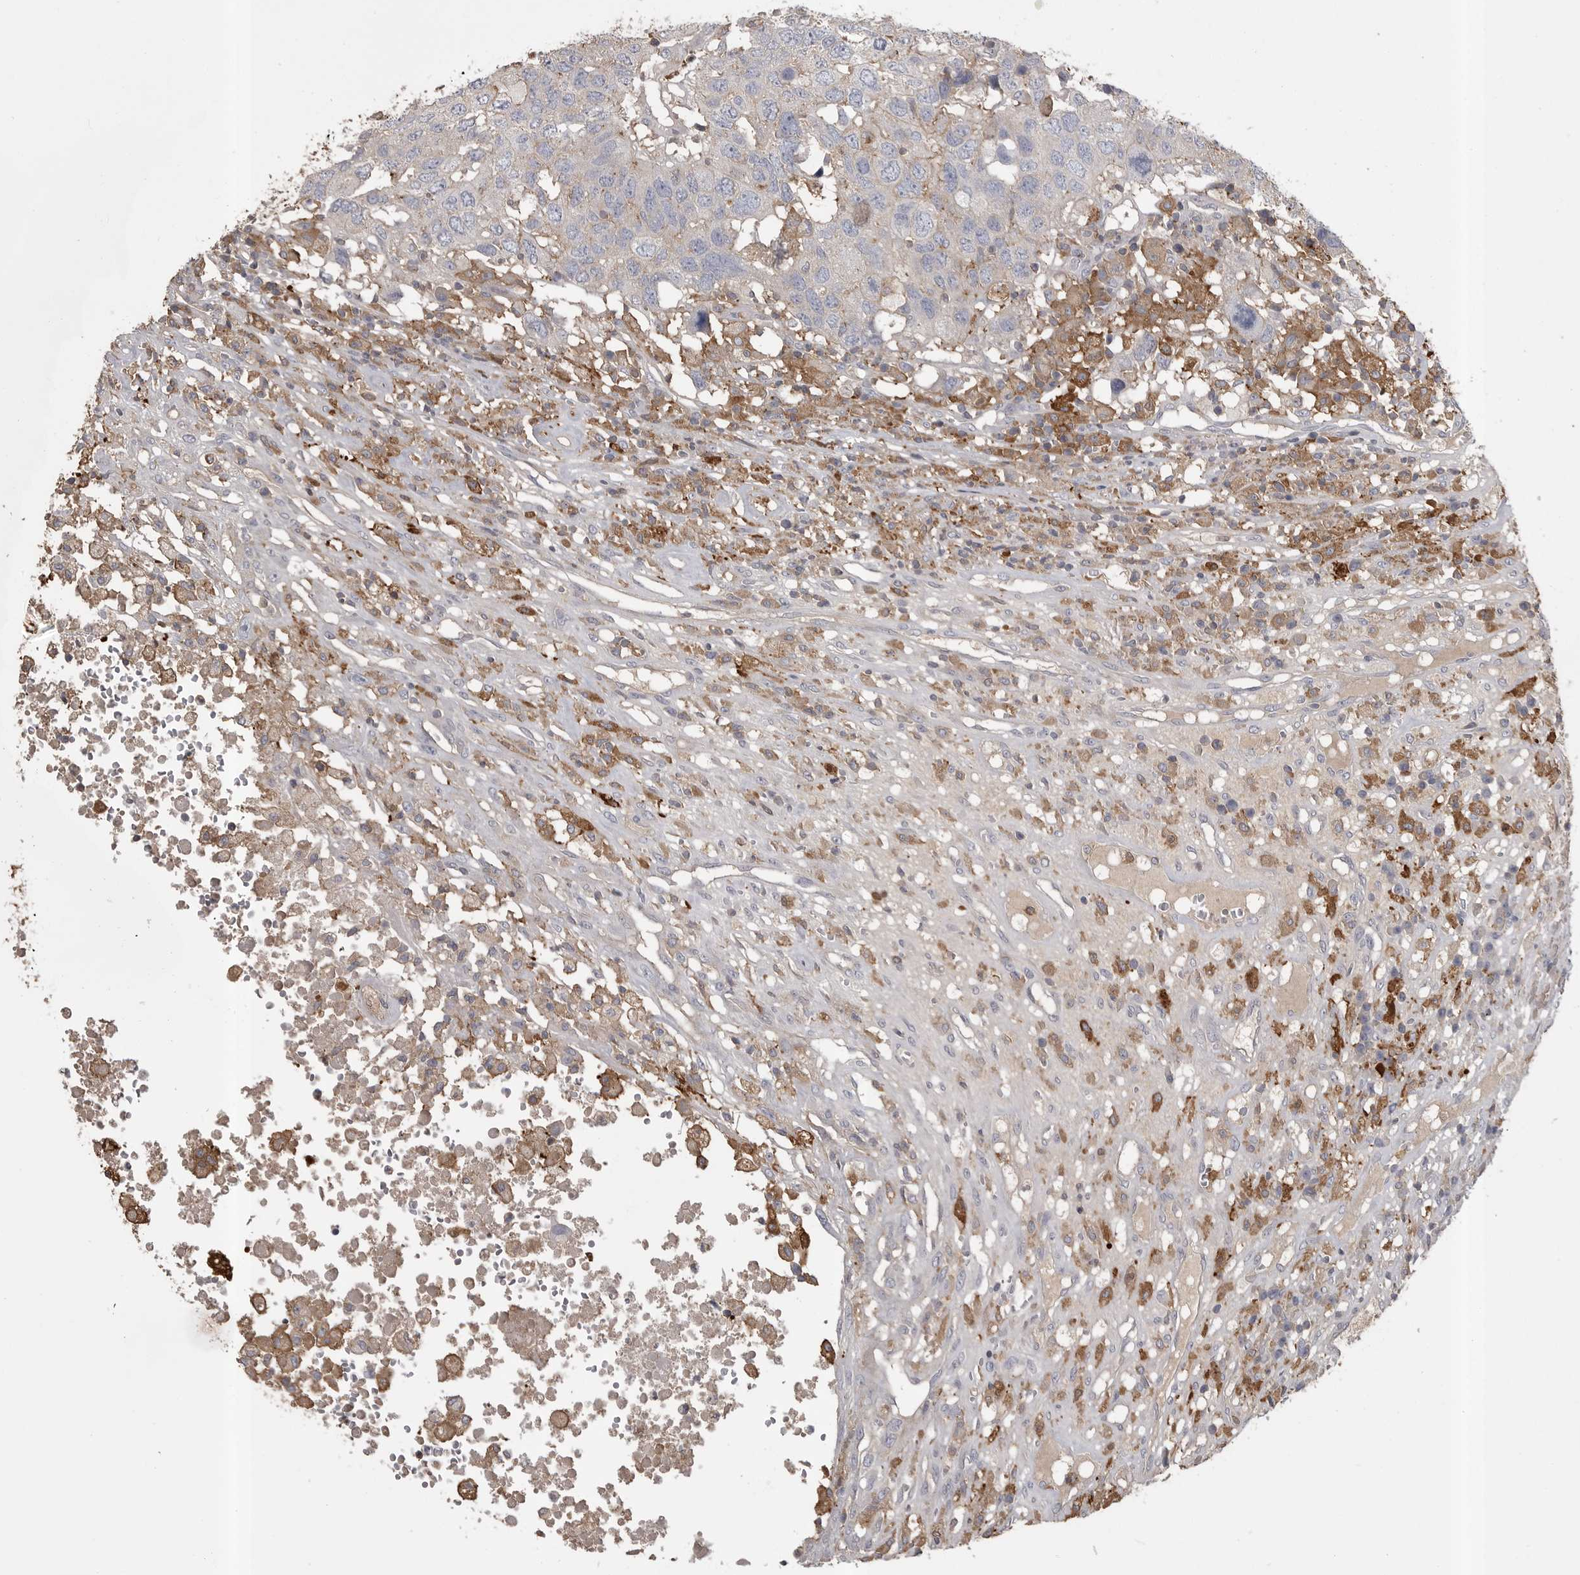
{"staining": {"intensity": "negative", "quantity": "none", "location": "none"}, "tissue": "head and neck cancer", "cell_type": "Tumor cells", "image_type": "cancer", "snomed": [{"axis": "morphology", "description": "Squamous cell carcinoma, NOS"}, {"axis": "topography", "description": "Head-Neck"}], "caption": "A high-resolution histopathology image shows IHC staining of head and neck cancer (squamous cell carcinoma), which reveals no significant staining in tumor cells.", "gene": "CMTM6", "patient": {"sex": "male", "age": 66}}